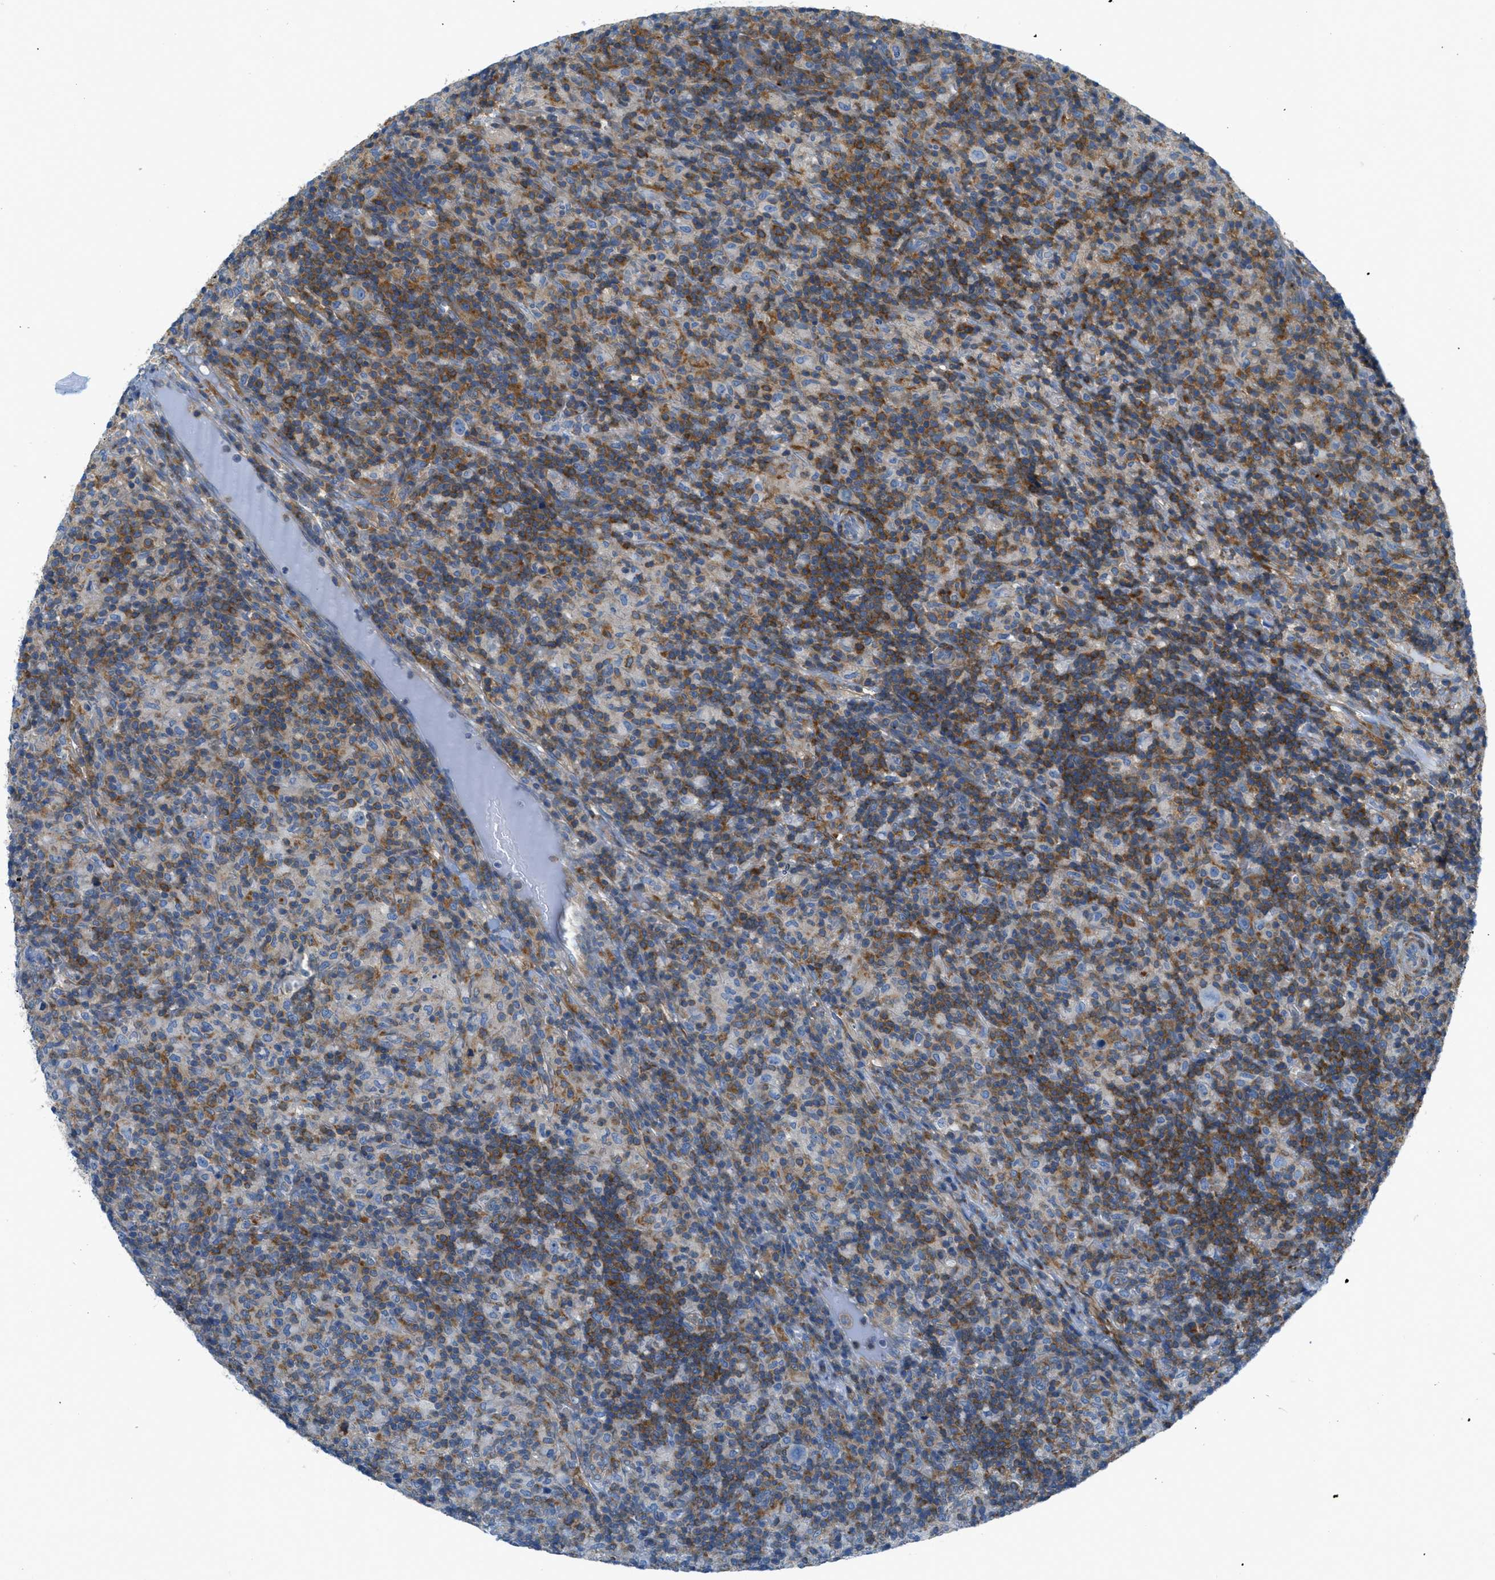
{"staining": {"intensity": "negative", "quantity": "none", "location": "none"}, "tissue": "lymphoma", "cell_type": "Tumor cells", "image_type": "cancer", "snomed": [{"axis": "morphology", "description": "Hodgkin's disease, NOS"}, {"axis": "topography", "description": "Lymph node"}], "caption": "Hodgkin's disease stained for a protein using IHC reveals no staining tumor cells.", "gene": "MAPRE2", "patient": {"sex": "male", "age": 70}}